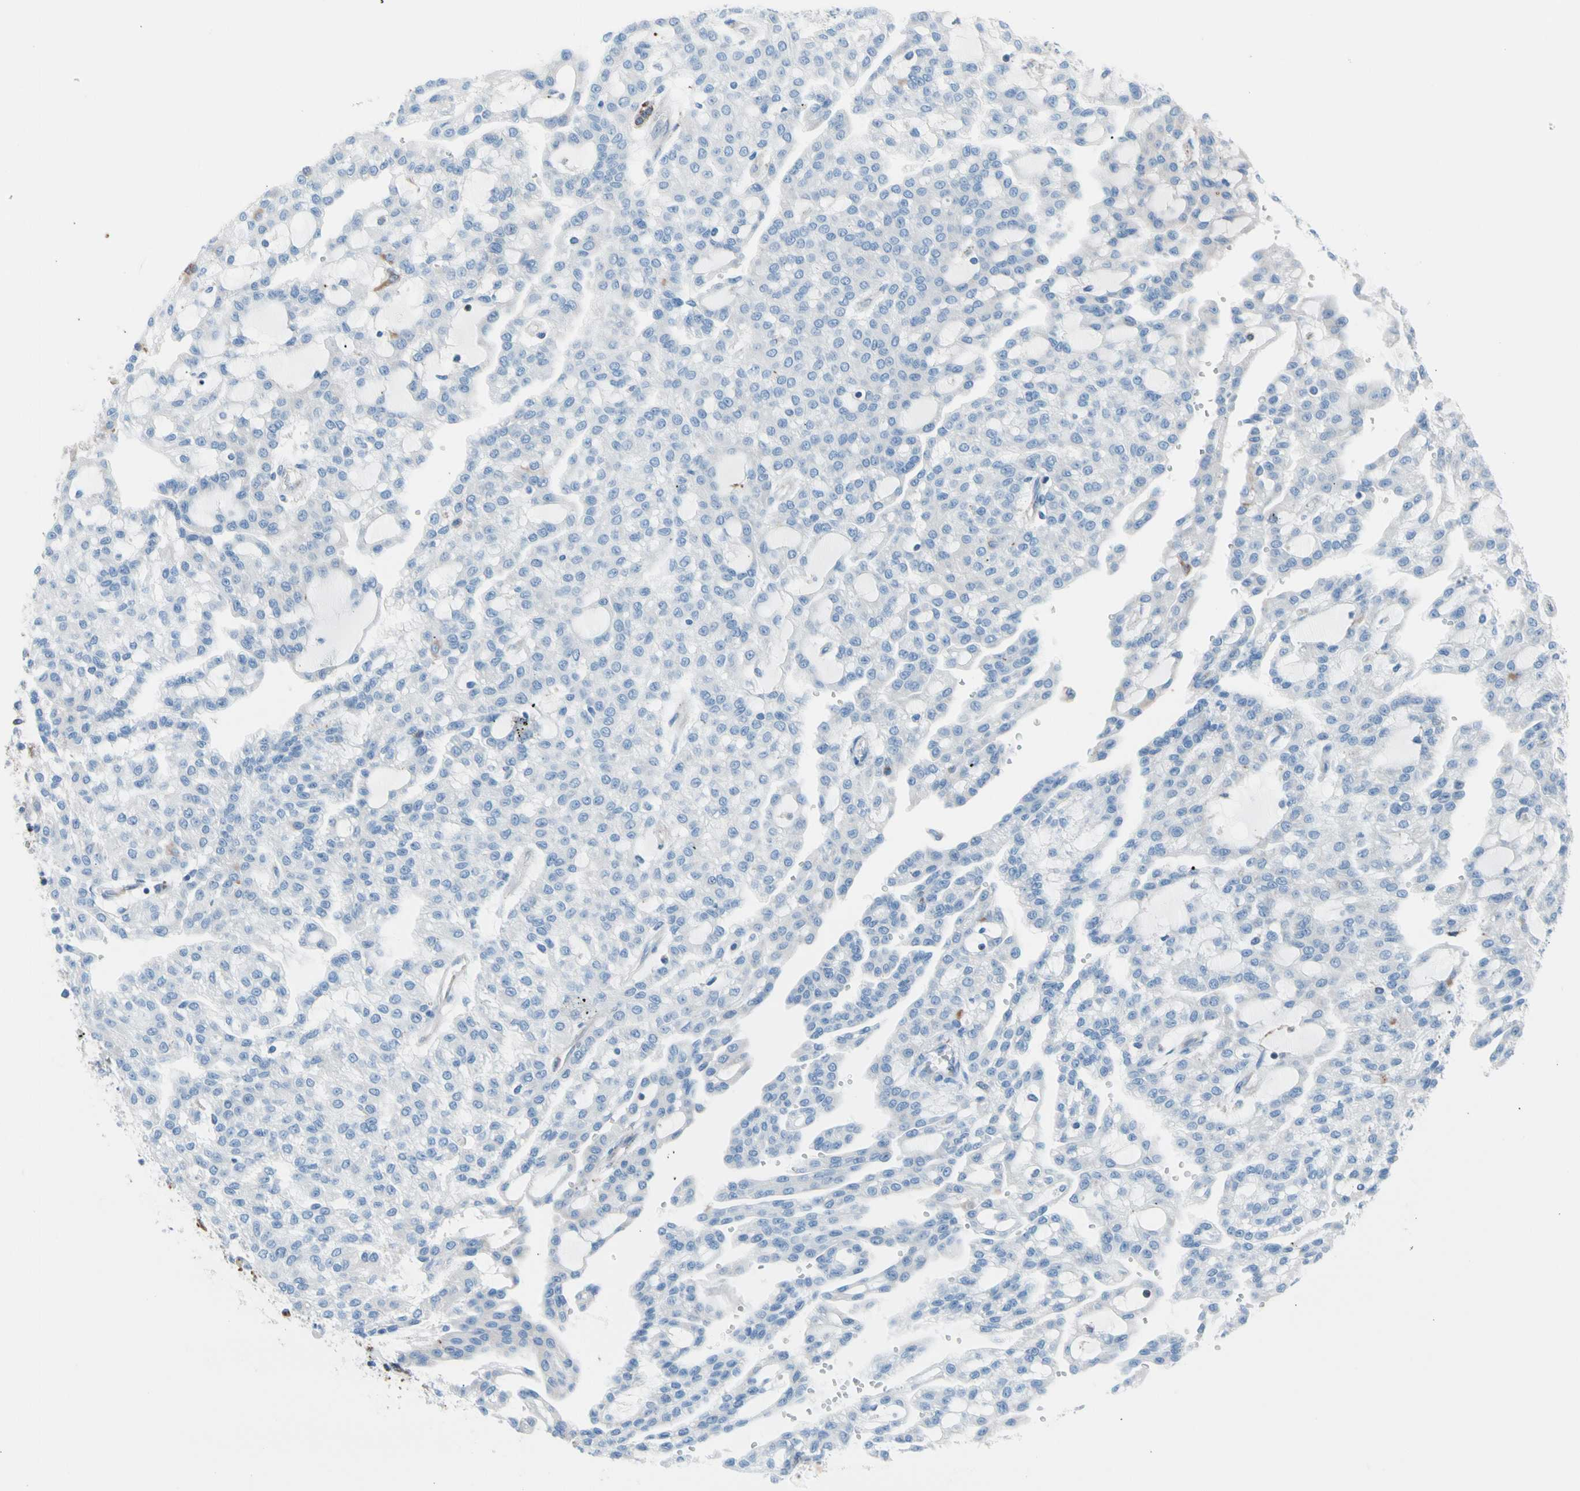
{"staining": {"intensity": "negative", "quantity": "none", "location": "none"}, "tissue": "renal cancer", "cell_type": "Tumor cells", "image_type": "cancer", "snomed": [{"axis": "morphology", "description": "Adenocarcinoma, NOS"}, {"axis": "topography", "description": "Kidney"}], "caption": "Renal cancer stained for a protein using immunohistochemistry displays no positivity tumor cells.", "gene": "HK1", "patient": {"sex": "male", "age": 63}}